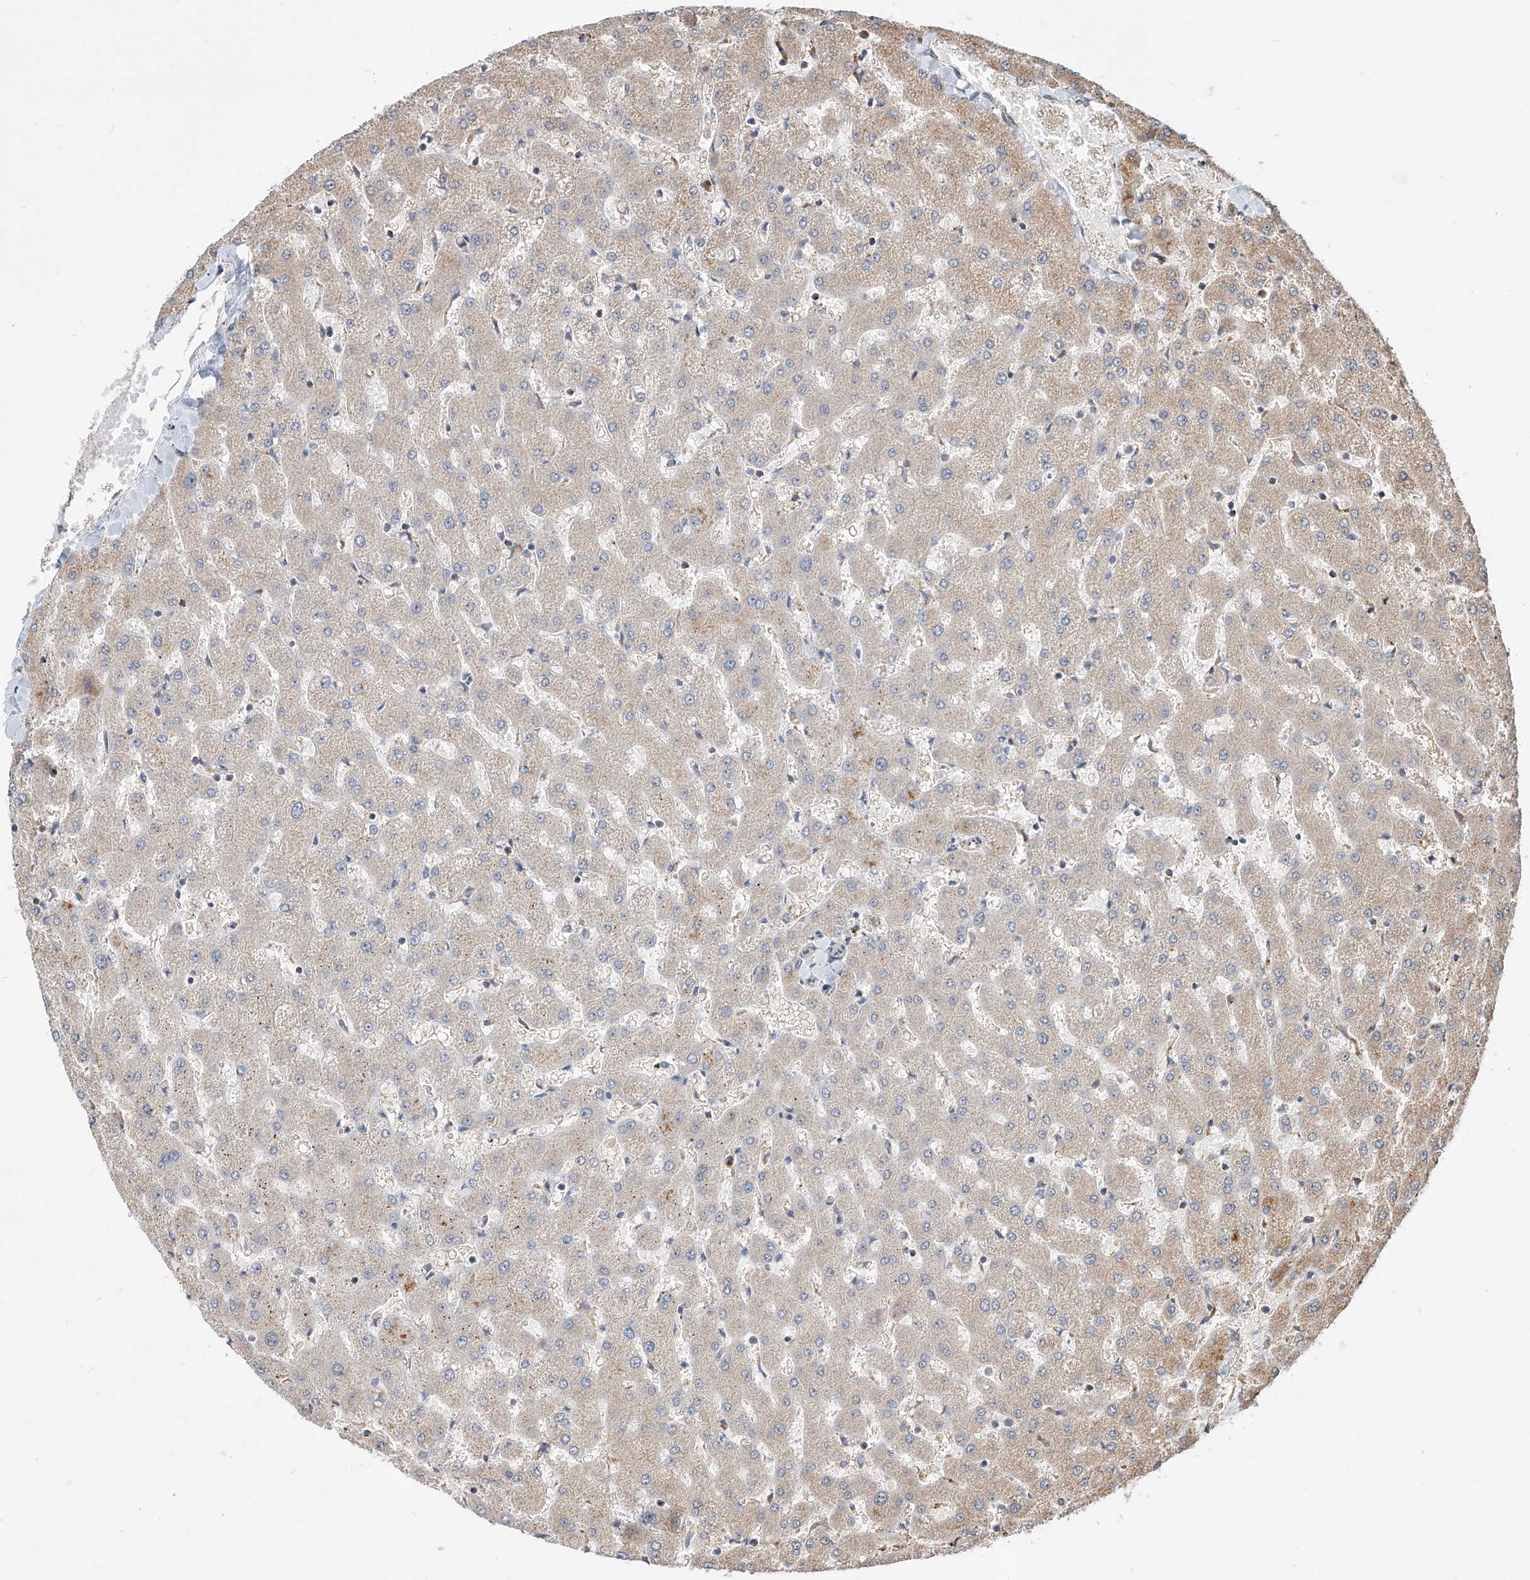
{"staining": {"intensity": "weak", "quantity": "25%-75%", "location": "cytoplasmic/membranous"}, "tissue": "liver", "cell_type": "Cholangiocytes", "image_type": "normal", "snomed": [{"axis": "morphology", "description": "Normal tissue, NOS"}, {"axis": "topography", "description": "Liver"}], "caption": "Immunohistochemistry staining of benign liver, which shows low levels of weak cytoplasmic/membranous staining in approximately 25%-75% of cholangiocytes indicating weak cytoplasmic/membranous protein staining. The staining was performed using DAB (3,3'-diaminobenzidine) (brown) for protein detection and nuclei were counterstained in hematoxylin (blue).", "gene": "DIRAS3", "patient": {"sex": "female", "age": 63}}